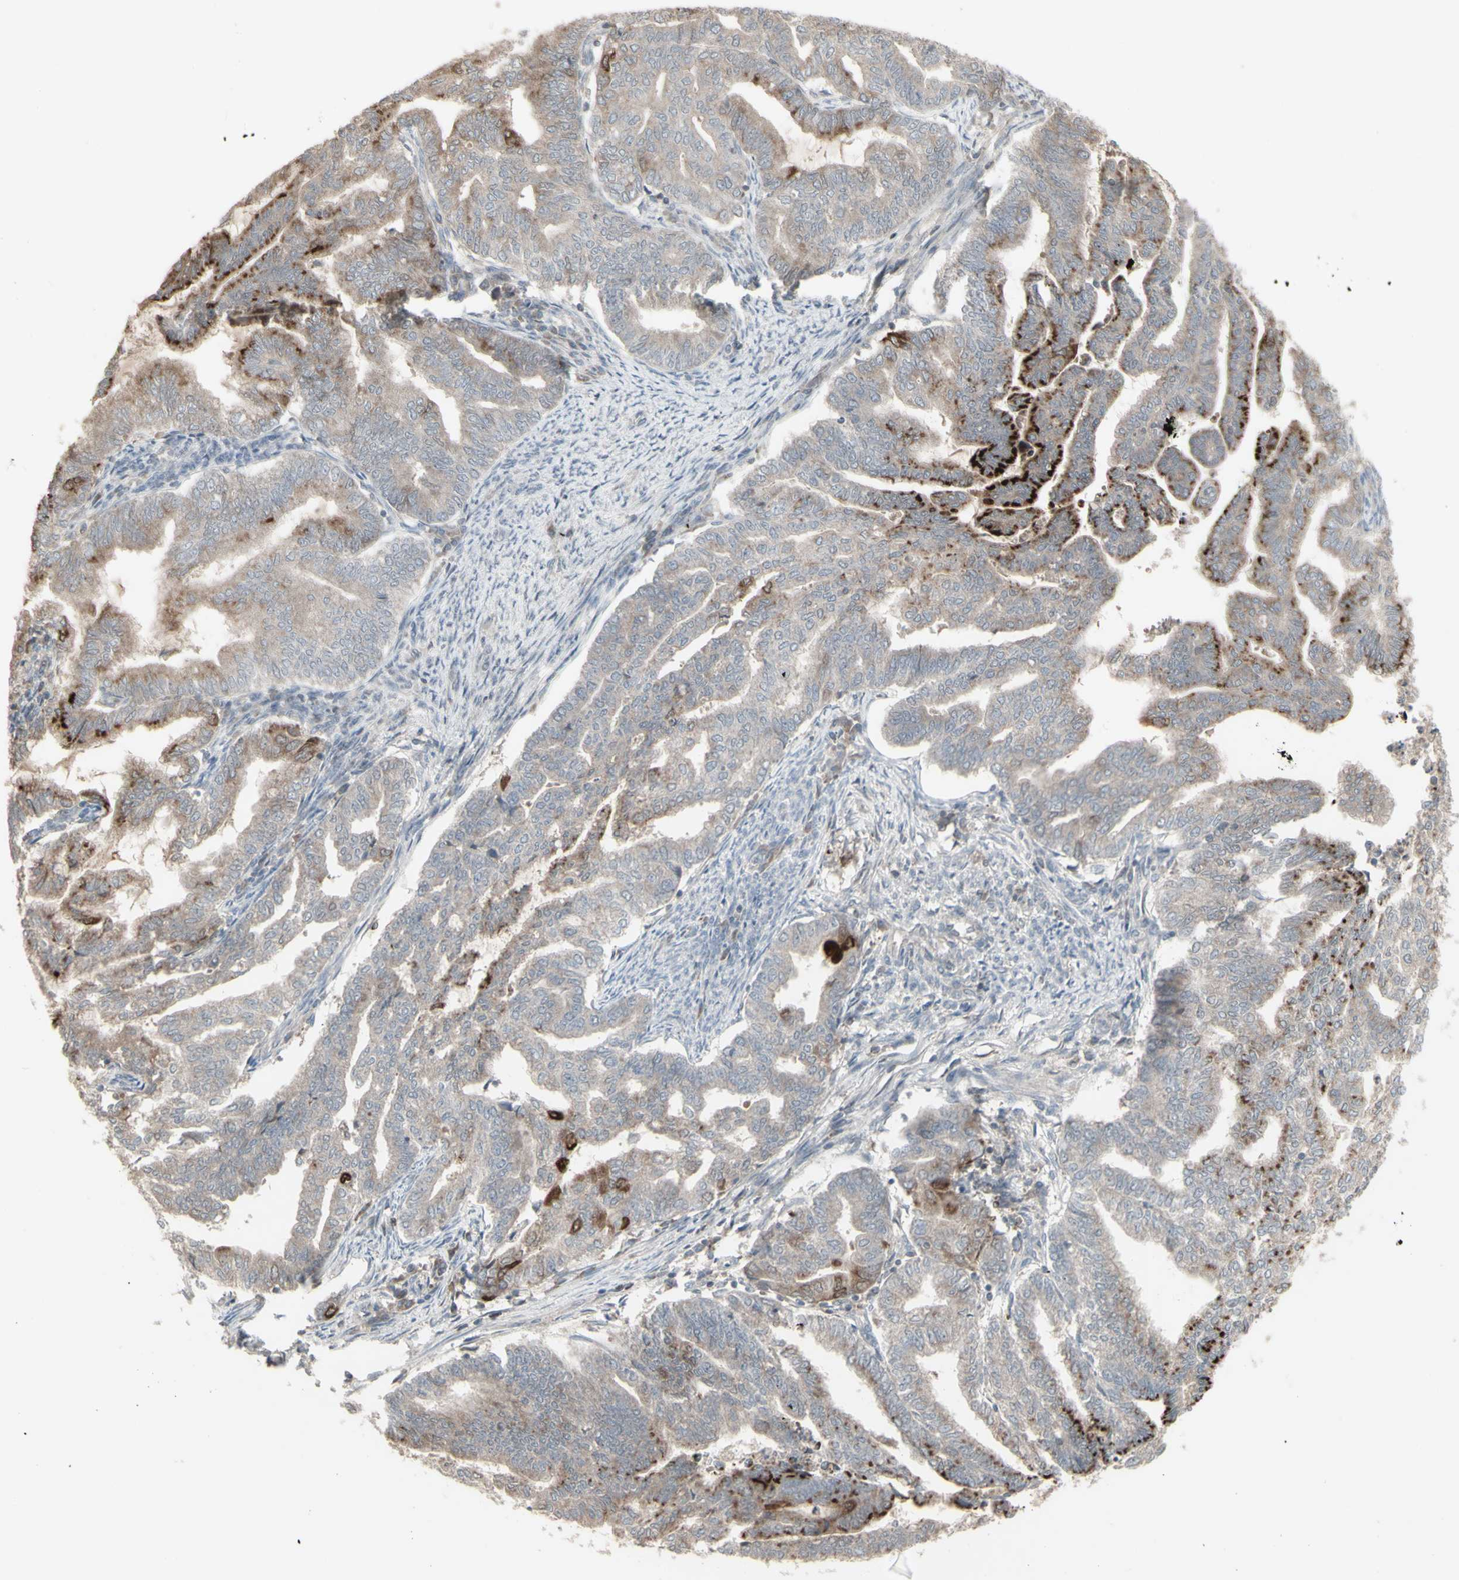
{"staining": {"intensity": "moderate", "quantity": "<25%", "location": "cytoplasmic/membranous"}, "tissue": "endometrial cancer", "cell_type": "Tumor cells", "image_type": "cancer", "snomed": [{"axis": "morphology", "description": "Adenocarcinoma, NOS"}, {"axis": "topography", "description": "Endometrium"}], "caption": "Protein analysis of endometrial cancer tissue displays moderate cytoplasmic/membranous staining in approximately <25% of tumor cells. (Stains: DAB (3,3'-diaminobenzidine) in brown, nuclei in blue, Microscopy: brightfield microscopy at high magnification).", "gene": "CSK", "patient": {"sex": "female", "age": 79}}